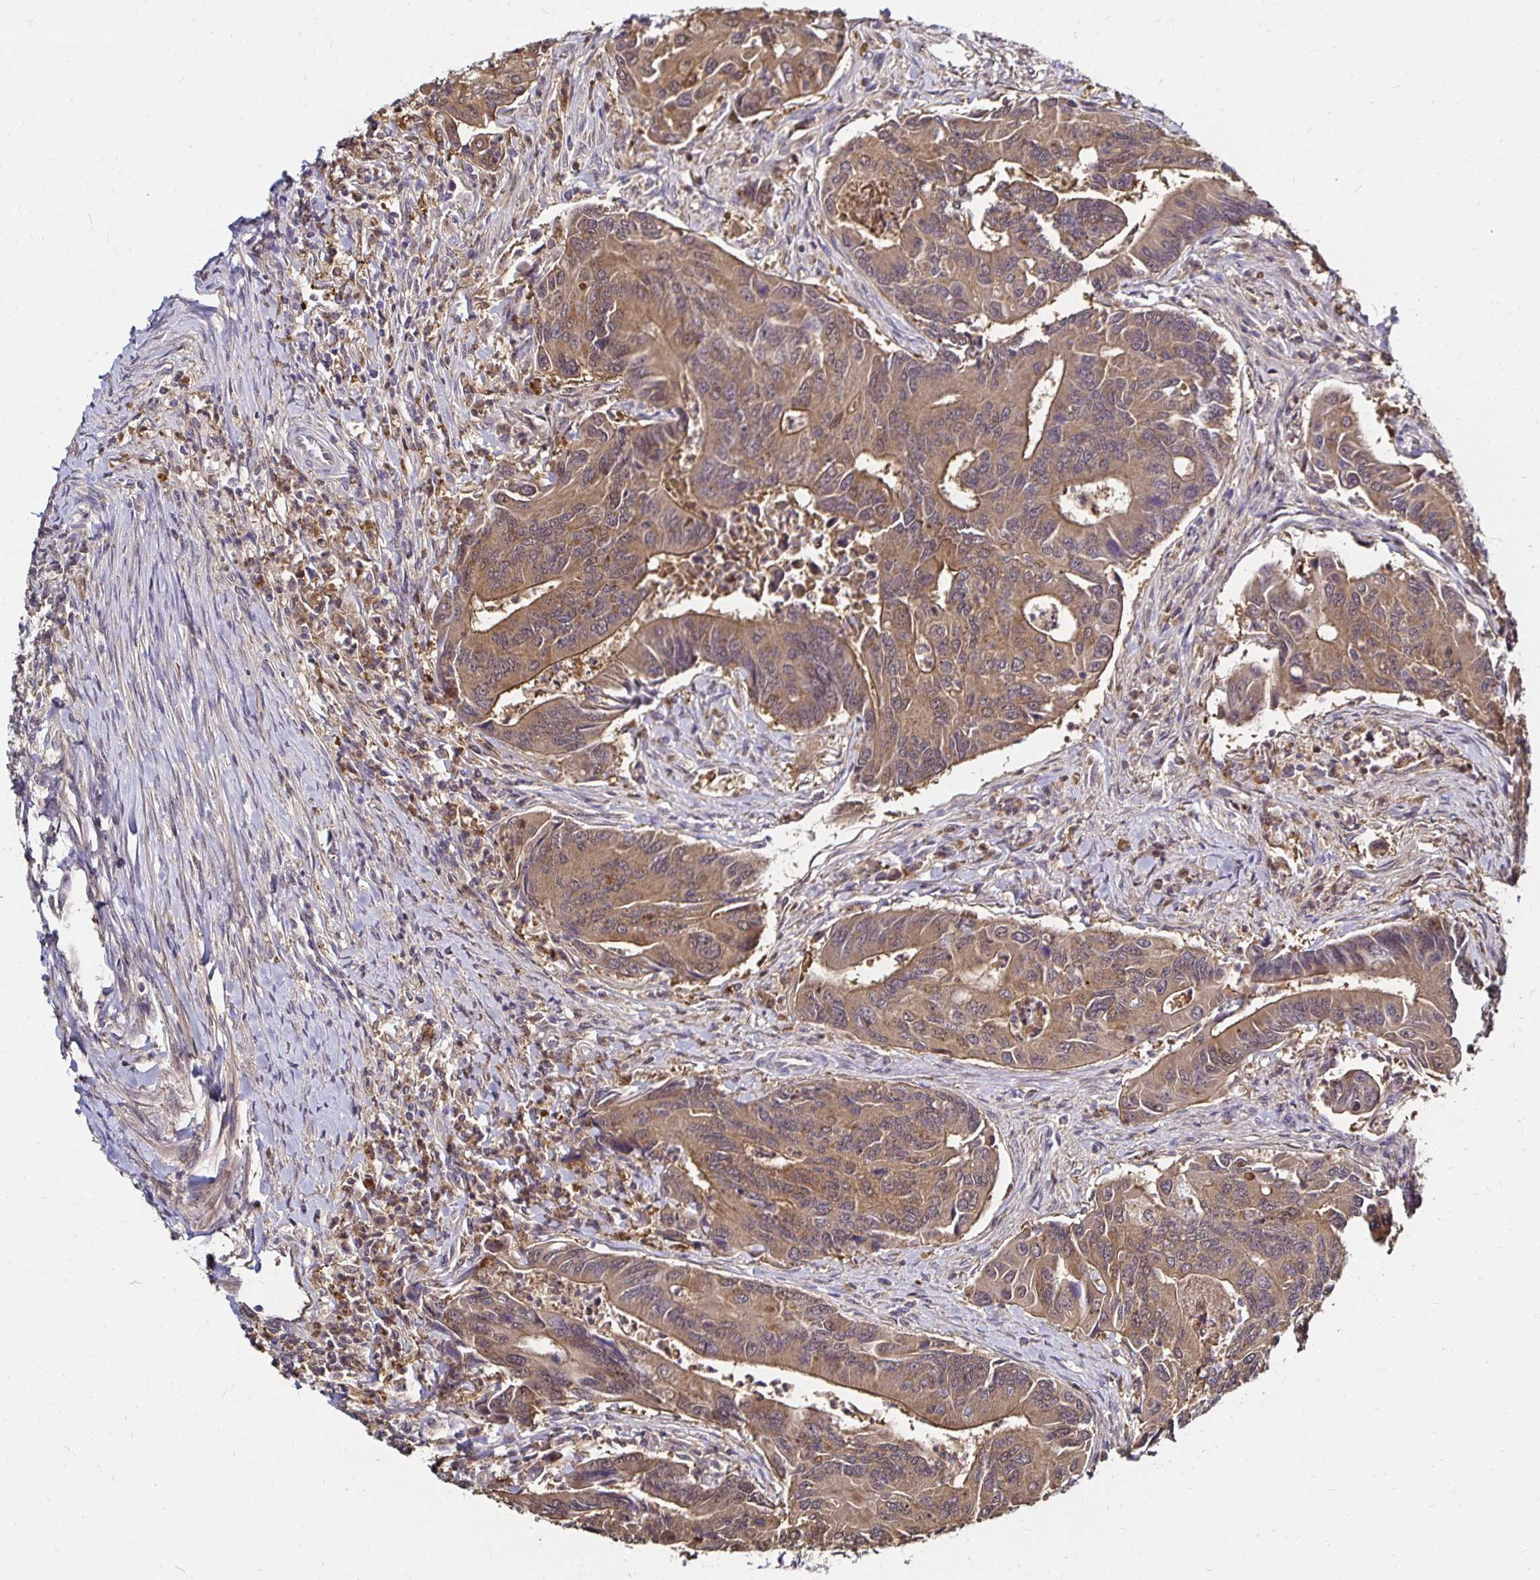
{"staining": {"intensity": "moderate", "quantity": ">75%", "location": "cytoplasmic/membranous"}, "tissue": "colorectal cancer", "cell_type": "Tumor cells", "image_type": "cancer", "snomed": [{"axis": "morphology", "description": "Adenocarcinoma, NOS"}, {"axis": "topography", "description": "Colon"}], "caption": "A brown stain shows moderate cytoplasmic/membranous positivity of a protein in colorectal adenocarcinoma tumor cells. (brown staining indicates protein expression, while blue staining denotes nuclei).", "gene": "TXN", "patient": {"sex": "female", "age": 67}}